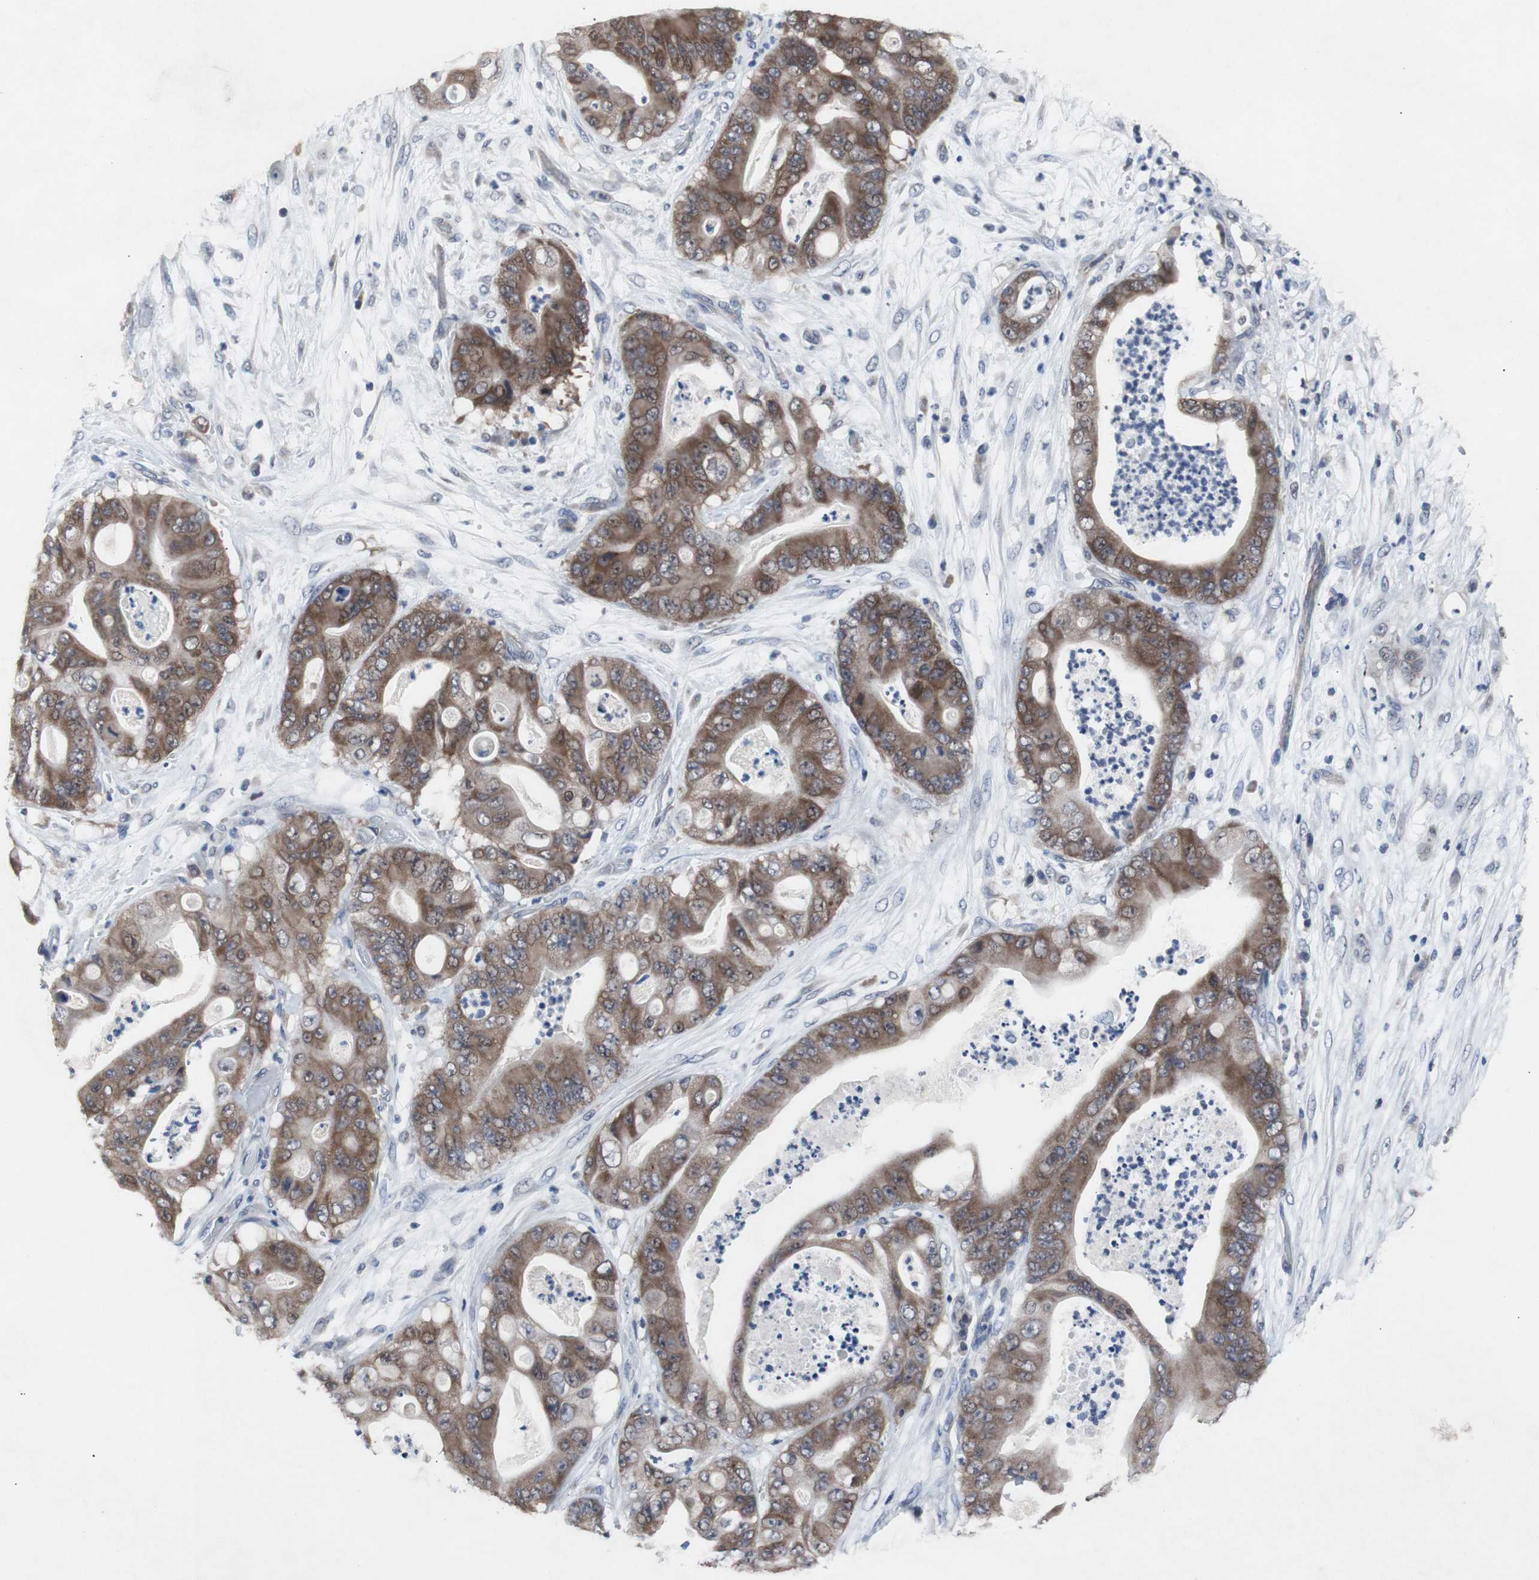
{"staining": {"intensity": "moderate", "quantity": ">75%", "location": "cytoplasmic/membranous"}, "tissue": "stomach cancer", "cell_type": "Tumor cells", "image_type": "cancer", "snomed": [{"axis": "morphology", "description": "Adenocarcinoma, NOS"}, {"axis": "topography", "description": "Stomach"}], "caption": "Stomach adenocarcinoma was stained to show a protein in brown. There is medium levels of moderate cytoplasmic/membranous staining in about >75% of tumor cells. Nuclei are stained in blue.", "gene": "RBM47", "patient": {"sex": "female", "age": 73}}